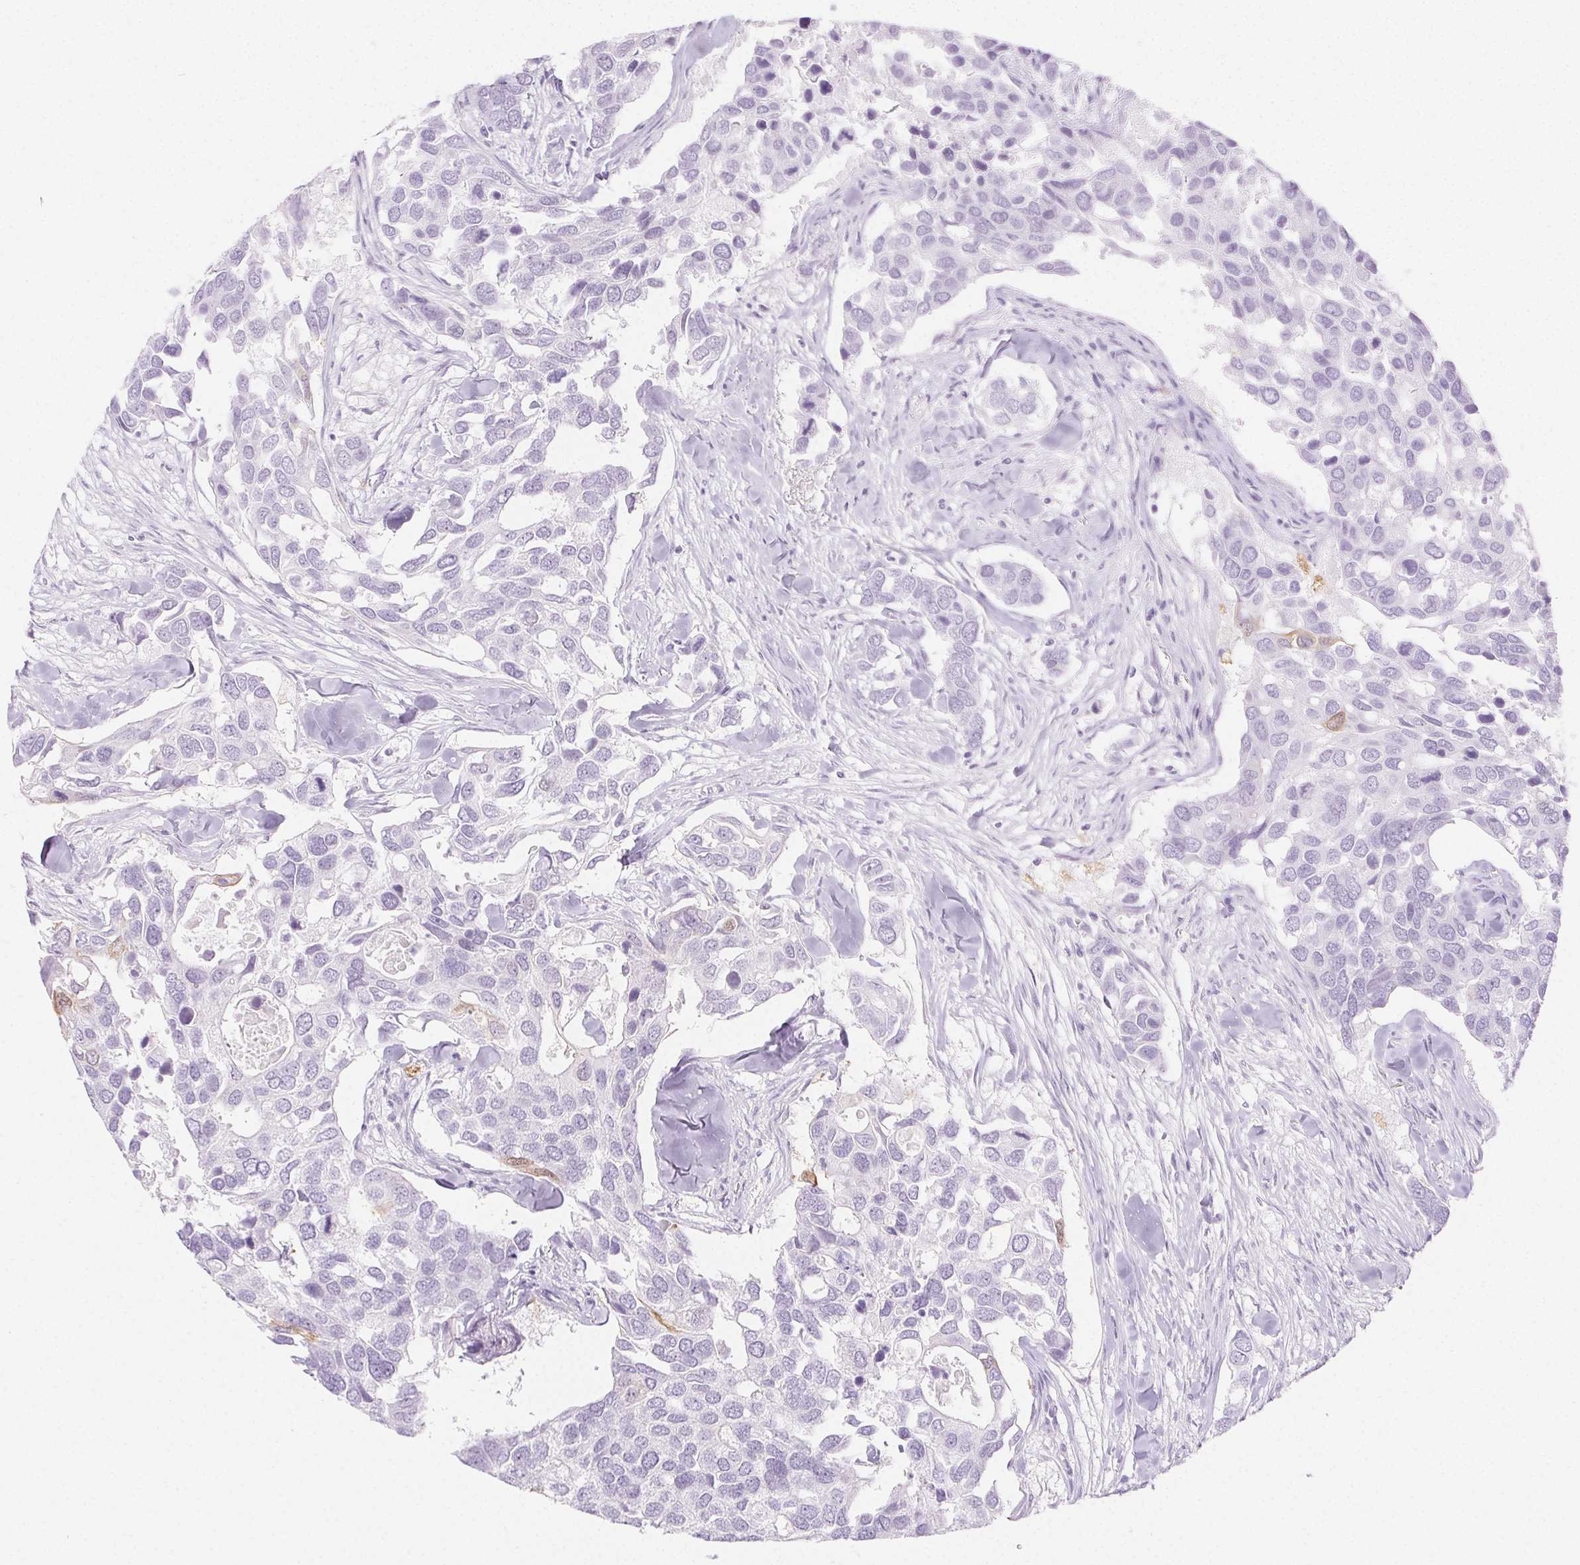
{"staining": {"intensity": "negative", "quantity": "none", "location": "none"}, "tissue": "breast cancer", "cell_type": "Tumor cells", "image_type": "cancer", "snomed": [{"axis": "morphology", "description": "Duct carcinoma"}, {"axis": "topography", "description": "Breast"}], "caption": "IHC image of human breast cancer (invasive ductal carcinoma) stained for a protein (brown), which reveals no expression in tumor cells.", "gene": "SPRR3", "patient": {"sex": "female", "age": 83}}